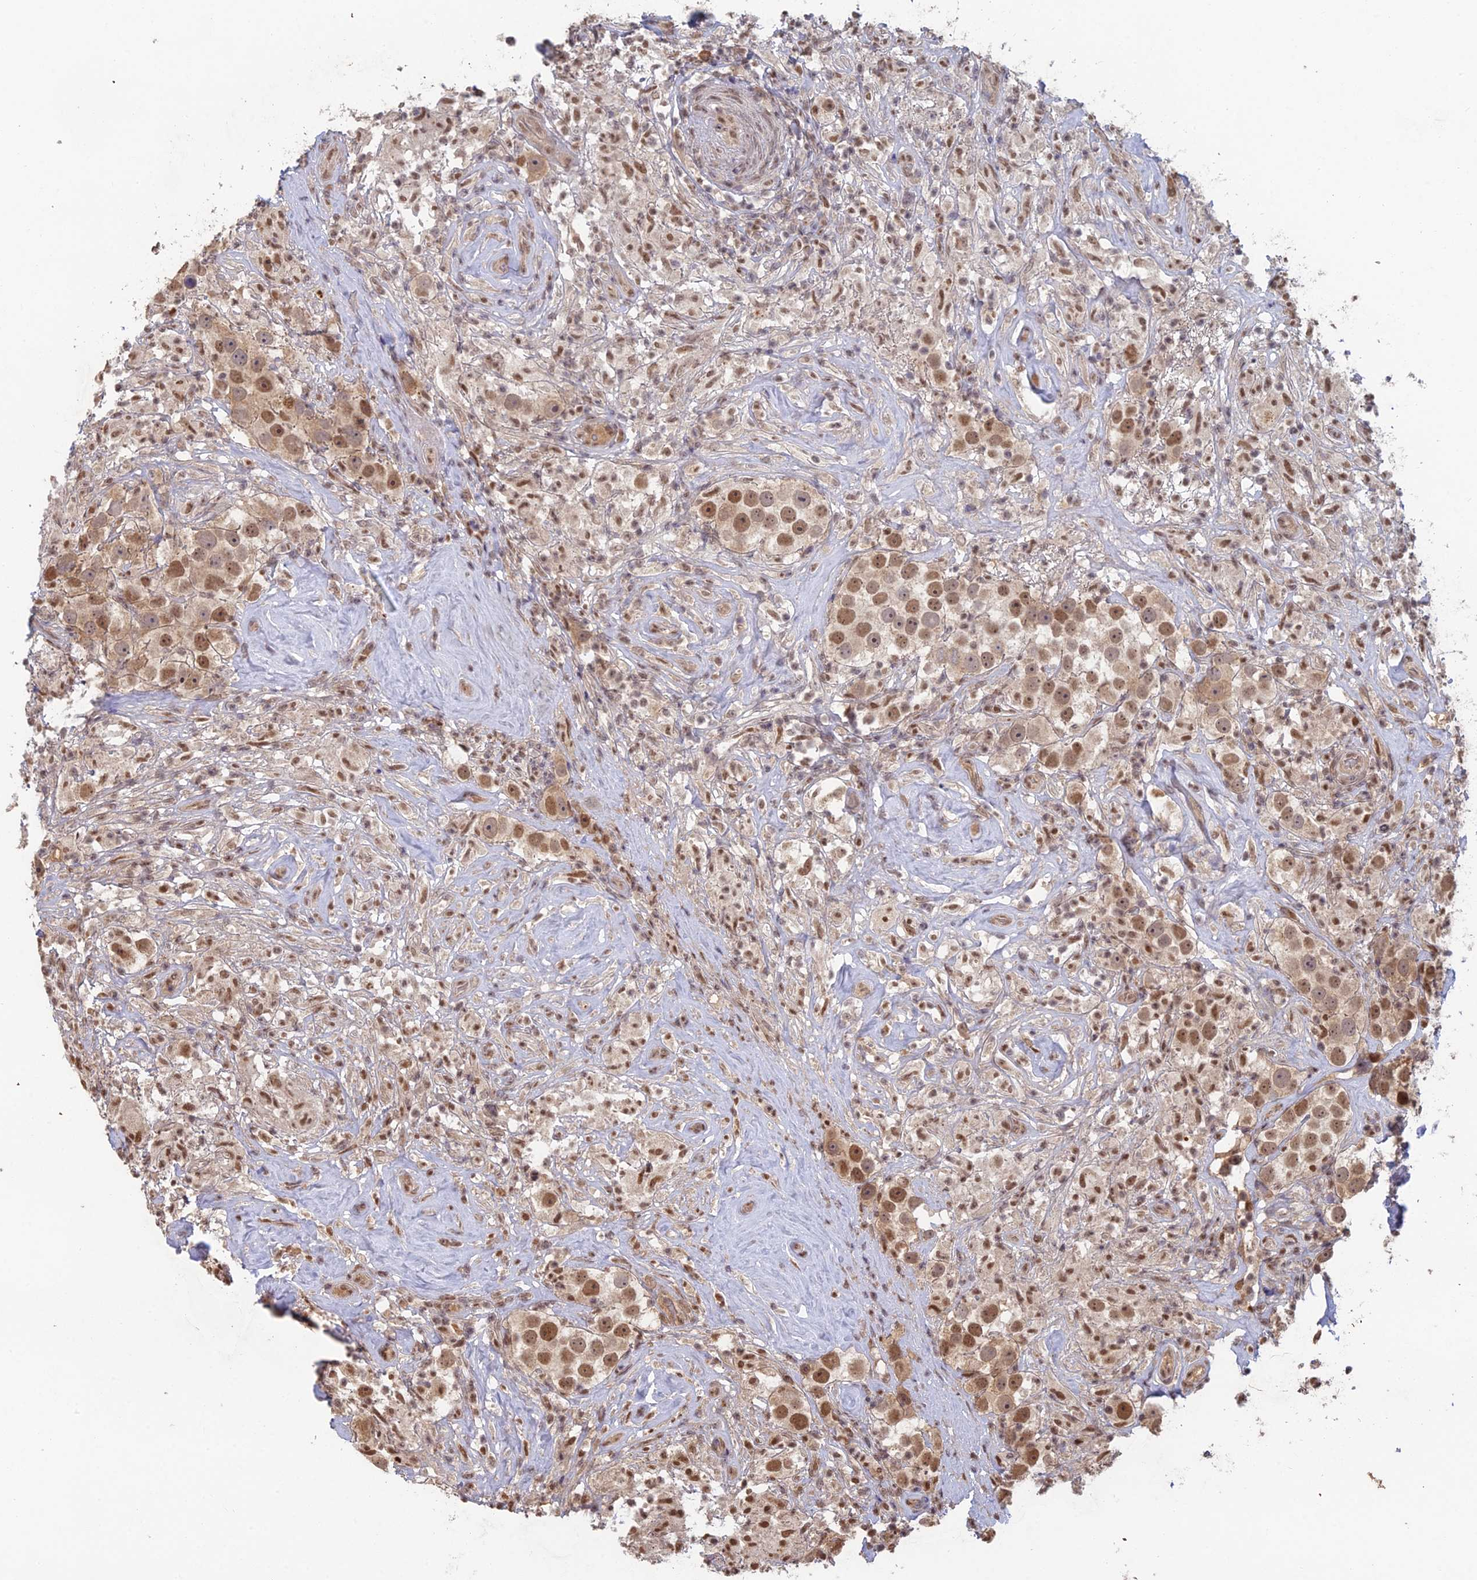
{"staining": {"intensity": "moderate", "quantity": ">75%", "location": "nuclear"}, "tissue": "testis cancer", "cell_type": "Tumor cells", "image_type": "cancer", "snomed": [{"axis": "morphology", "description": "Seminoma, NOS"}, {"axis": "topography", "description": "Testis"}], "caption": "High-magnification brightfield microscopy of testis seminoma stained with DAB (brown) and counterstained with hematoxylin (blue). tumor cells exhibit moderate nuclear positivity is present in about>75% of cells.", "gene": "RANBP3", "patient": {"sex": "male", "age": 49}}